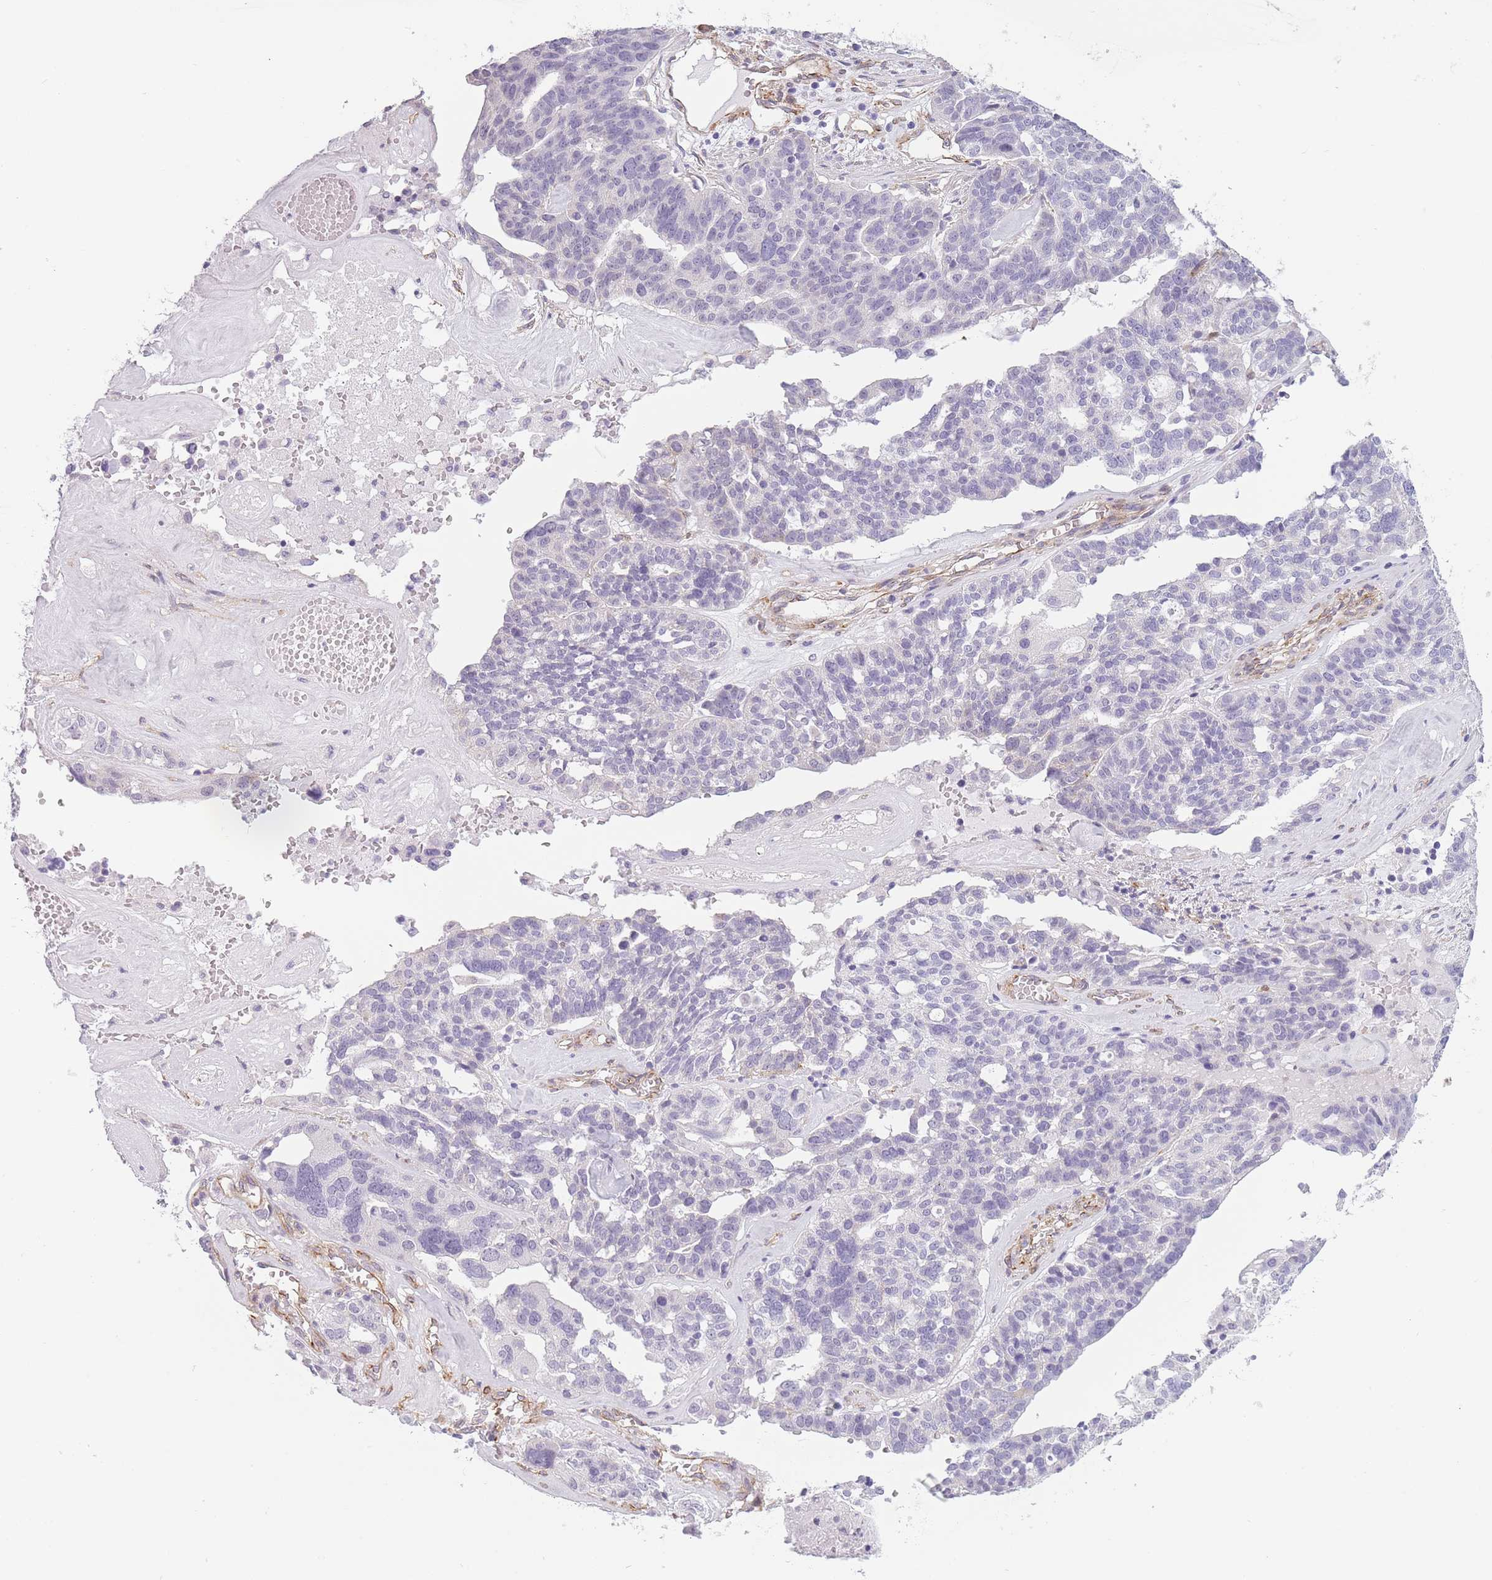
{"staining": {"intensity": "negative", "quantity": "none", "location": "none"}, "tissue": "ovarian cancer", "cell_type": "Tumor cells", "image_type": "cancer", "snomed": [{"axis": "morphology", "description": "Cystadenocarcinoma, serous, NOS"}, {"axis": "topography", "description": "Ovary"}], "caption": "Ovarian cancer stained for a protein using IHC displays no expression tumor cells.", "gene": "OR6B3", "patient": {"sex": "female", "age": 59}}